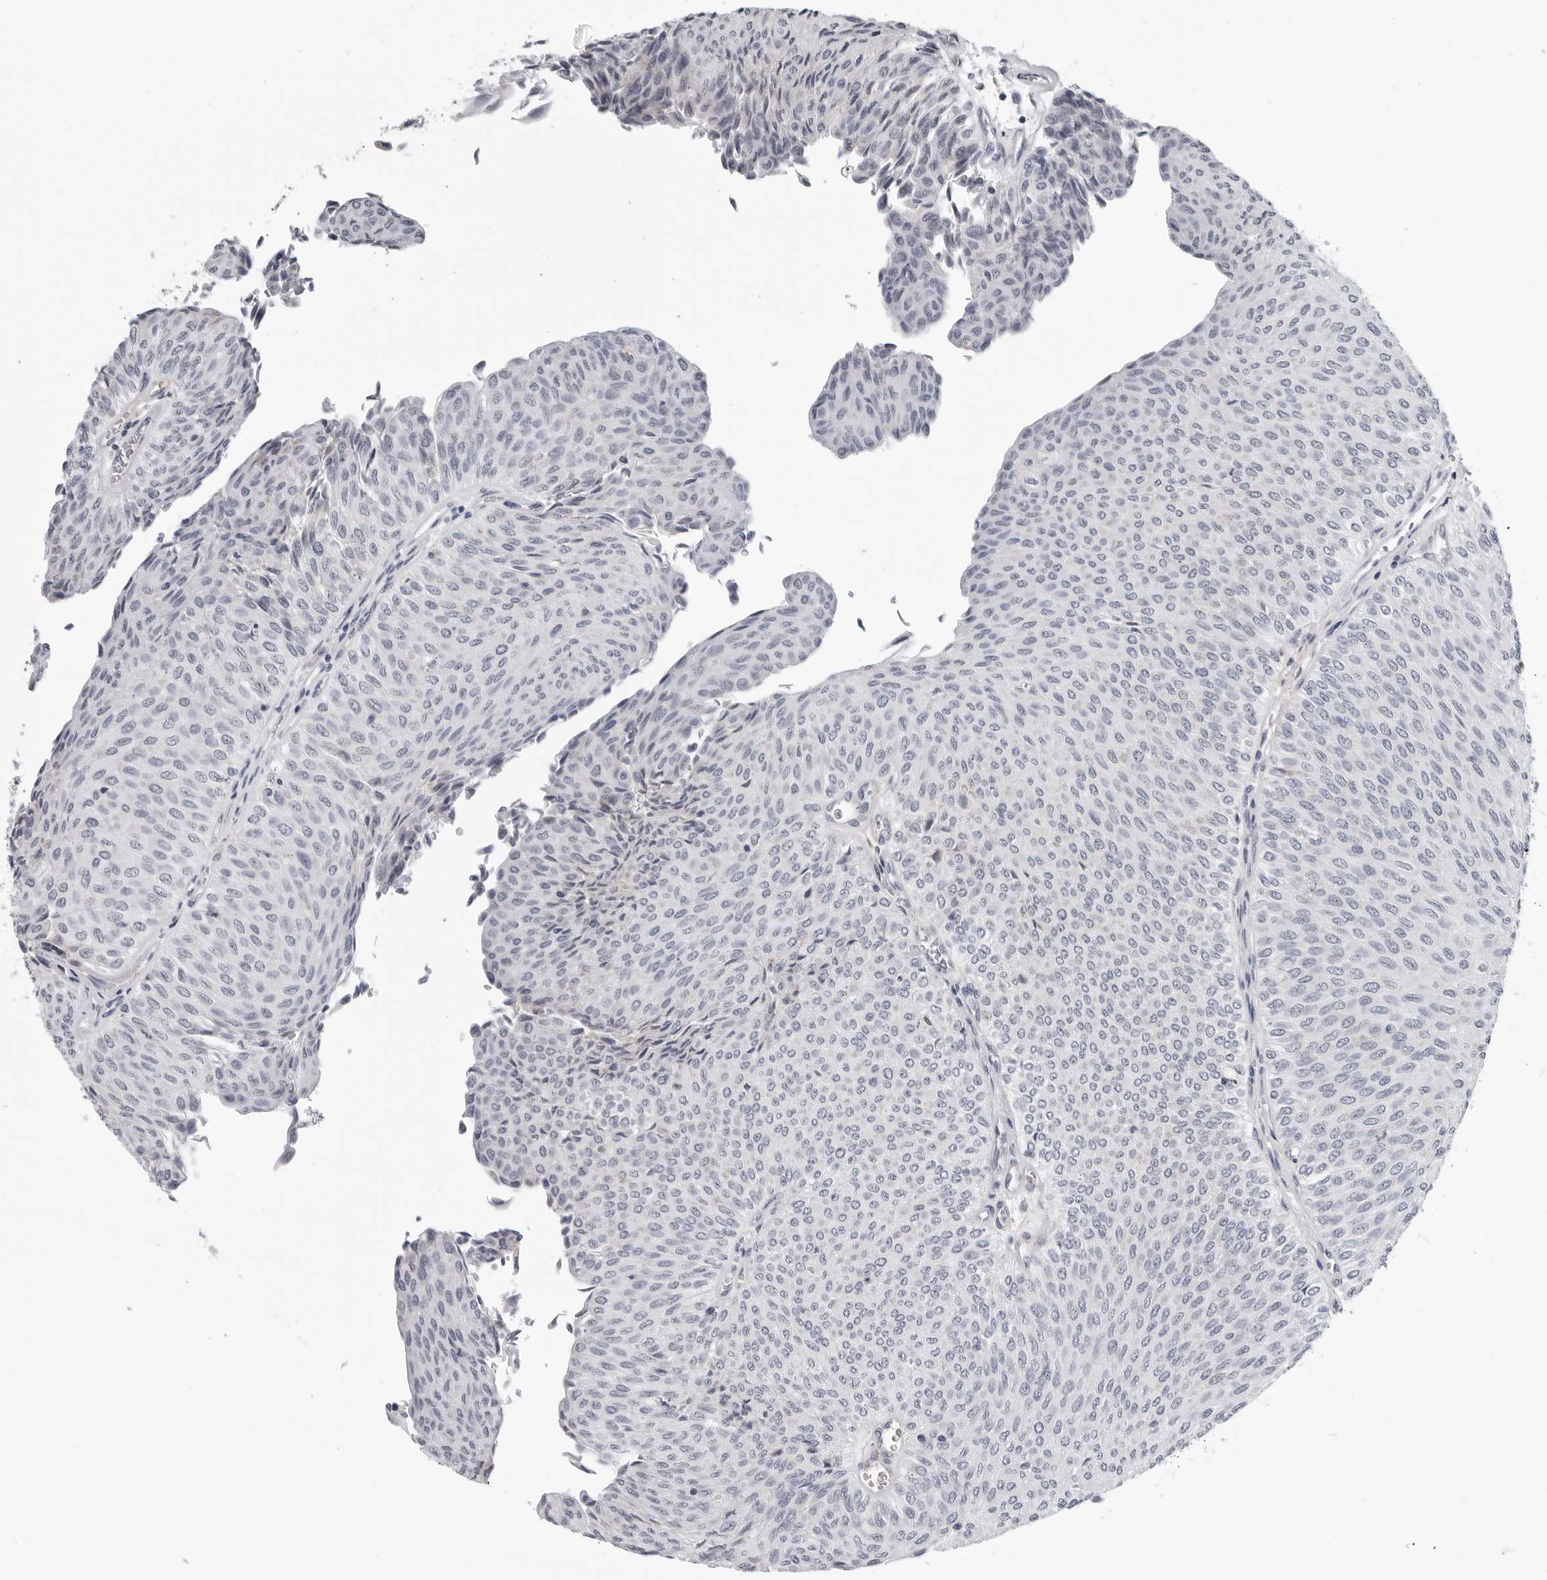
{"staining": {"intensity": "negative", "quantity": "none", "location": "none"}, "tissue": "urothelial cancer", "cell_type": "Tumor cells", "image_type": "cancer", "snomed": [{"axis": "morphology", "description": "Urothelial carcinoma, Low grade"}, {"axis": "topography", "description": "Urinary bladder"}], "caption": "This is a micrograph of immunohistochemistry staining of urothelial cancer, which shows no staining in tumor cells. (Immunohistochemistry (ihc), brightfield microscopy, high magnification).", "gene": "ZNF502", "patient": {"sex": "male", "age": 78}}